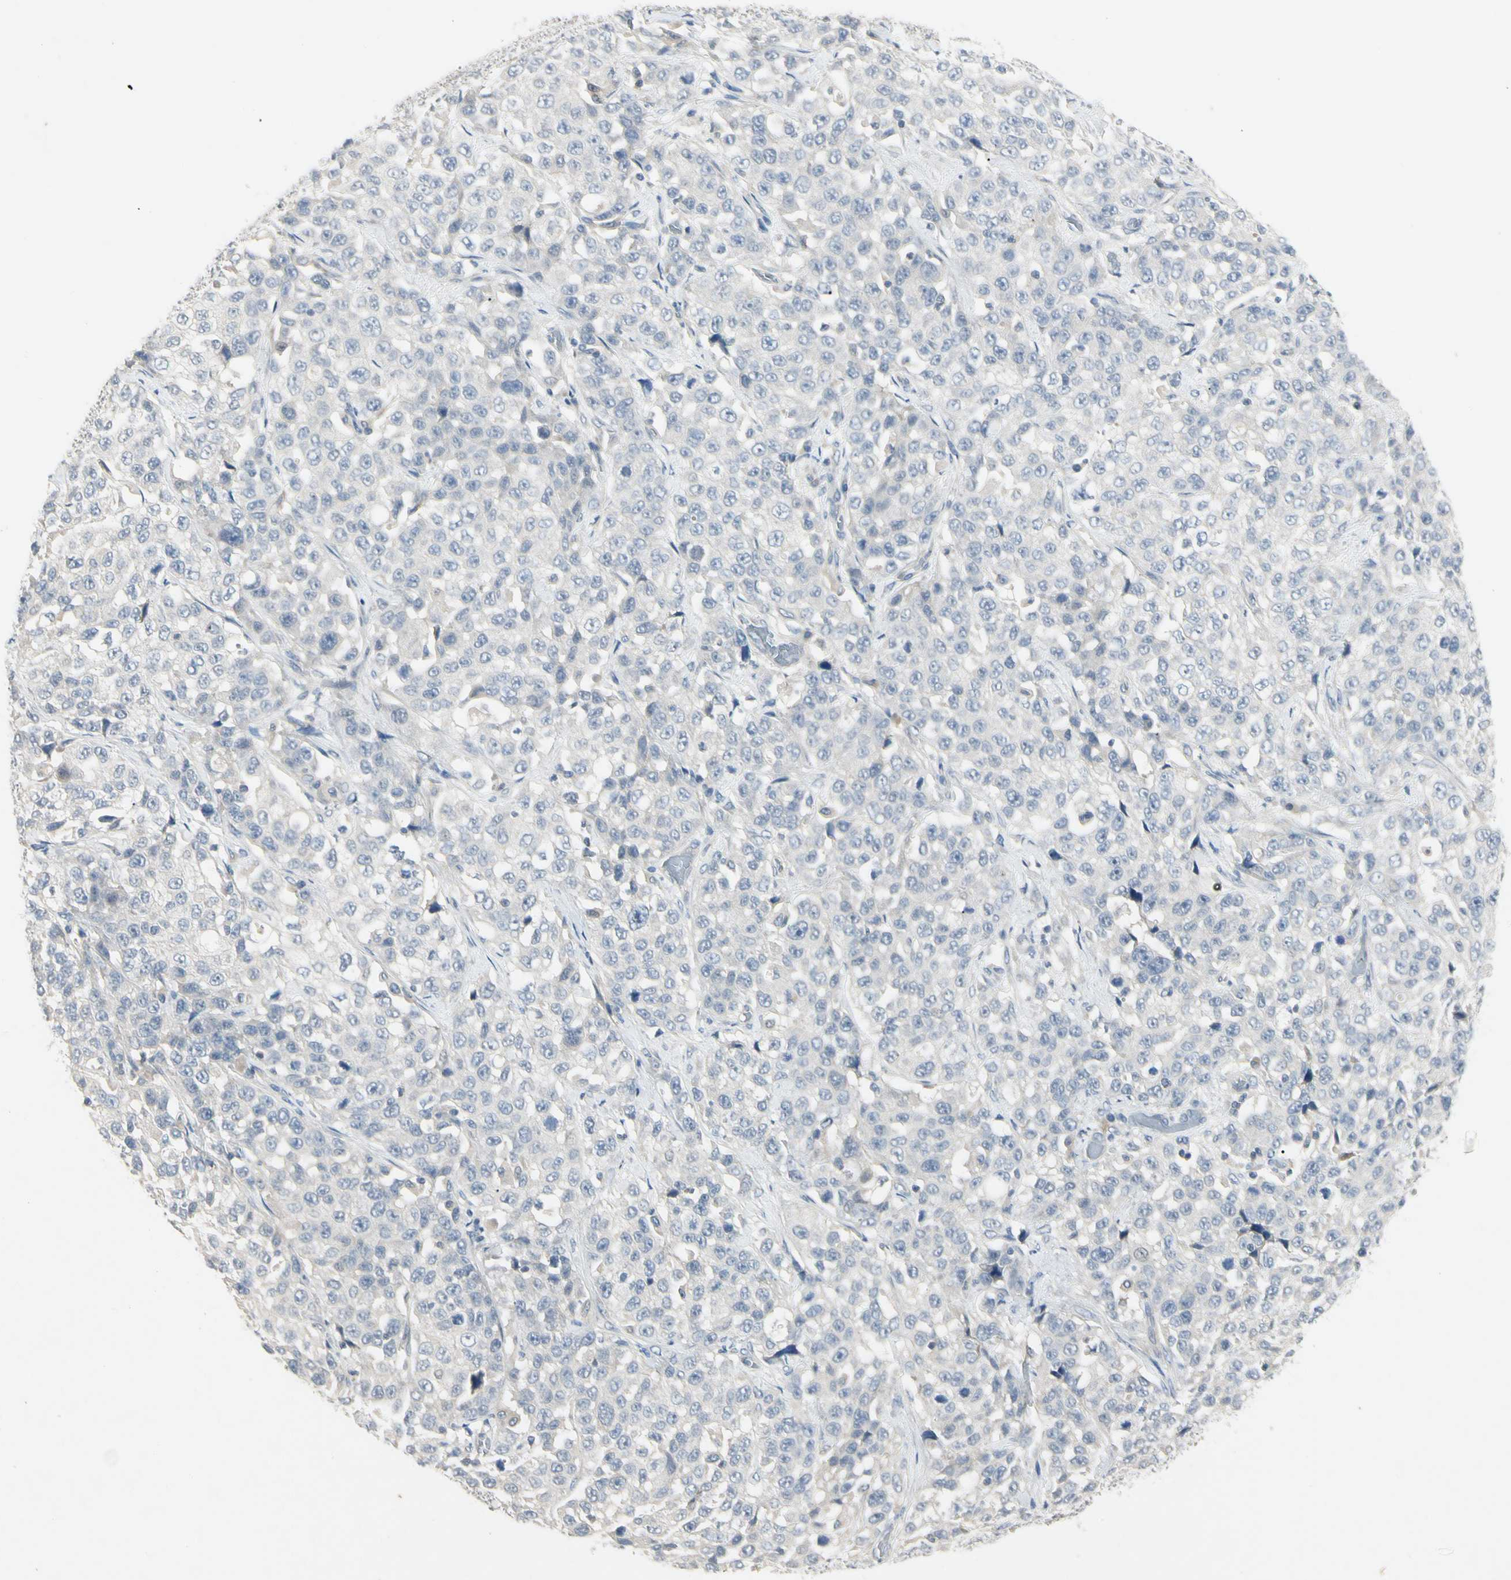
{"staining": {"intensity": "negative", "quantity": "none", "location": "none"}, "tissue": "stomach cancer", "cell_type": "Tumor cells", "image_type": "cancer", "snomed": [{"axis": "morphology", "description": "Normal tissue, NOS"}, {"axis": "morphology", "description": "Adenocarcinoma, NOS"}, {"axis": "topography", "description": "Stomach"}], "caption": "Immunohistochemistry micrograph of human stomach cancer stained for a protein (brown), which exhibits no staining in tumor cells.", "gene": "PRSS21", "patient": {"sex": "male", "age": 48}}